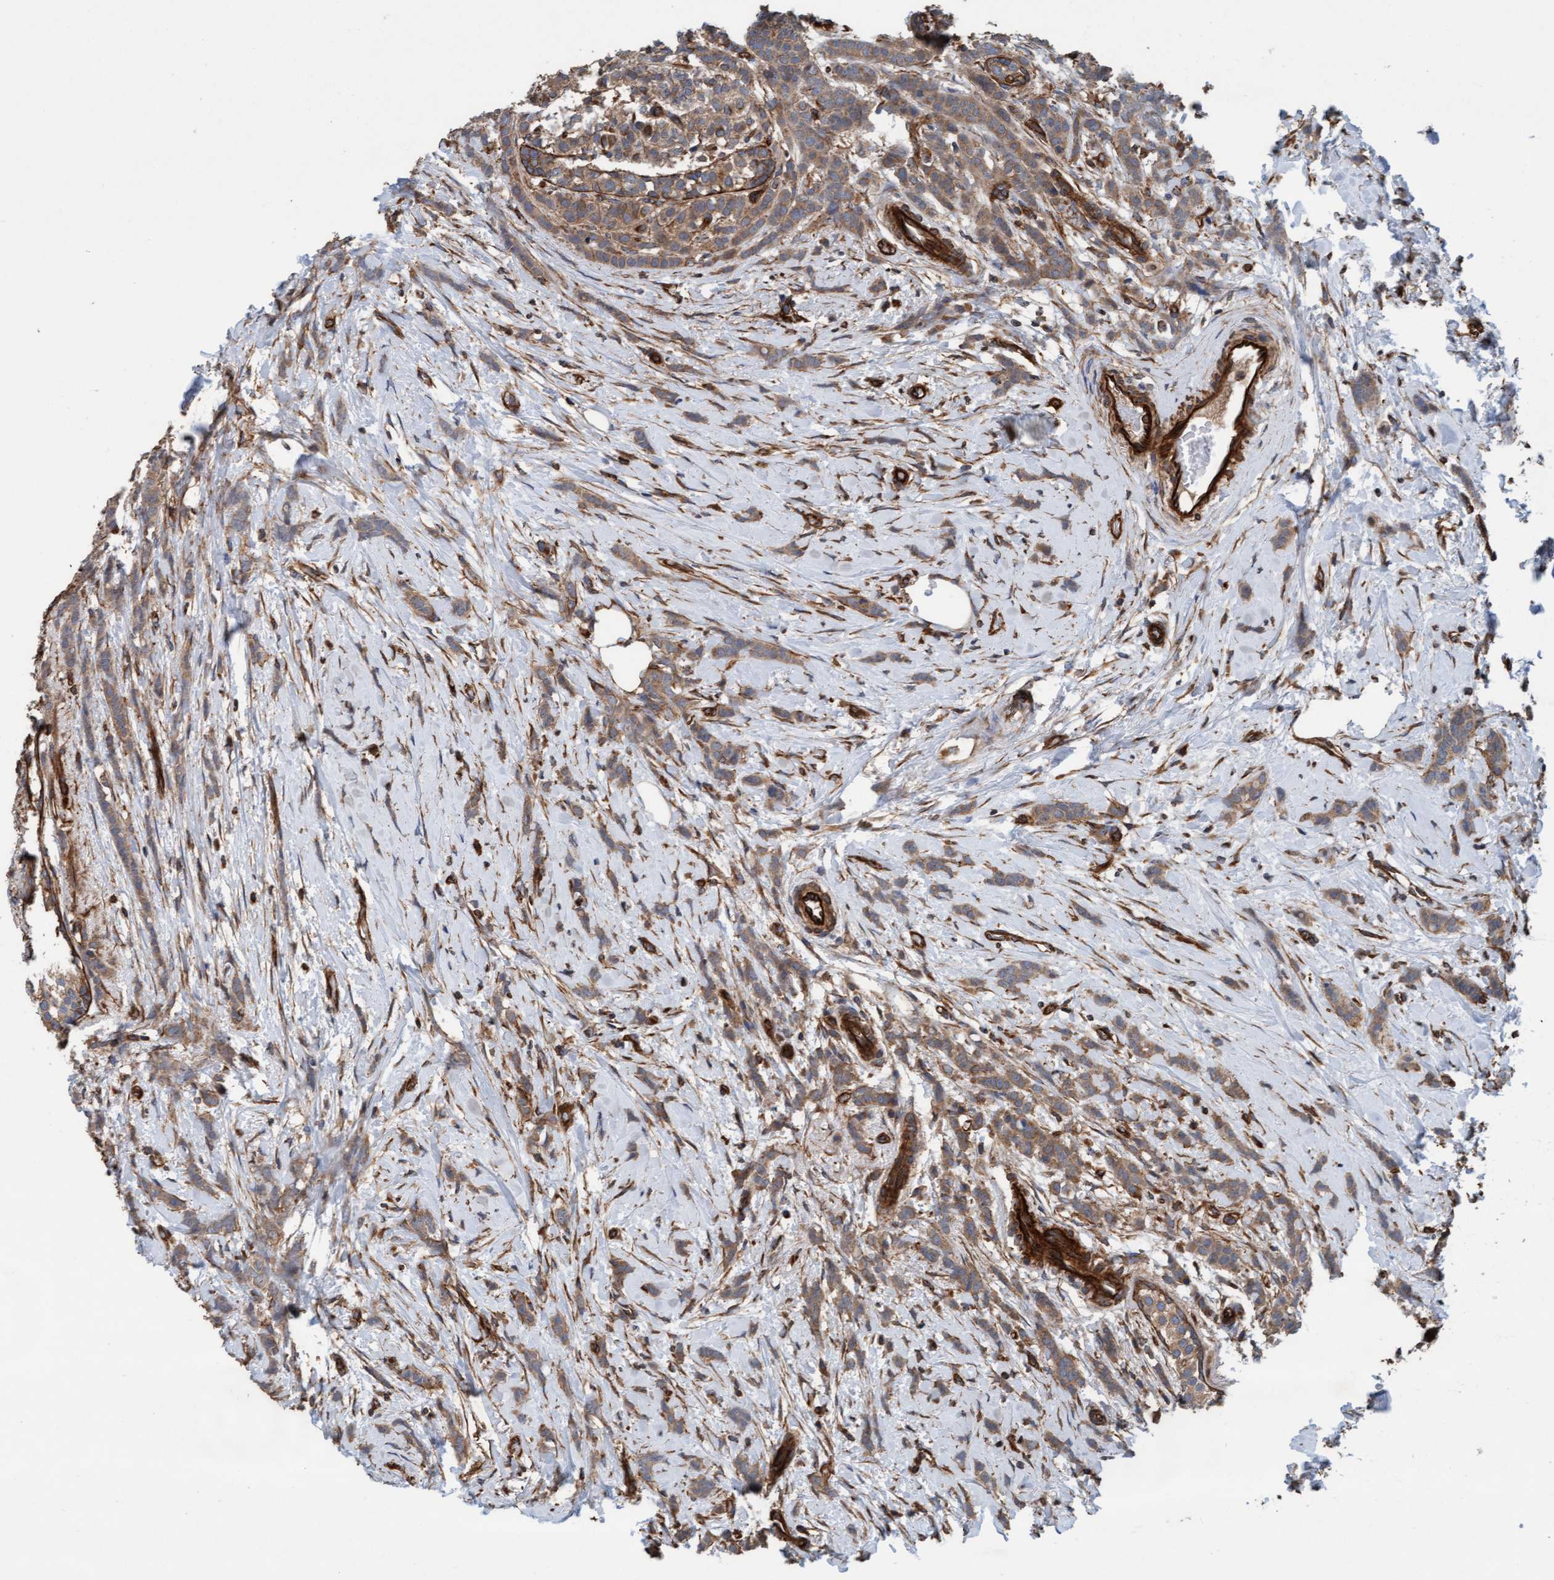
{"staining": {"intensity": "moderate", "quantity": ">75%", "location": "cytoplasmic/membranous"}, "tissue": "breast cancer", "cell_type": "Tumor cells", "image_type": "cancer", "snomed": [{"axis": "morphology", "description": "Lobular carcinoma, in situ"}, {"axis": "morphology", "description": "Lobular carcinoma"}, {"axis": "topography", "description": "Breast"}], "caption": "Protein expression analysis of lobular carcinoma in situ (breast) exhibits moderate cytoplasmic/membranous staining in about >75% of tumor cells.", "gene": "STXBP4", "patient": {"sex": "female", "age": 41}}